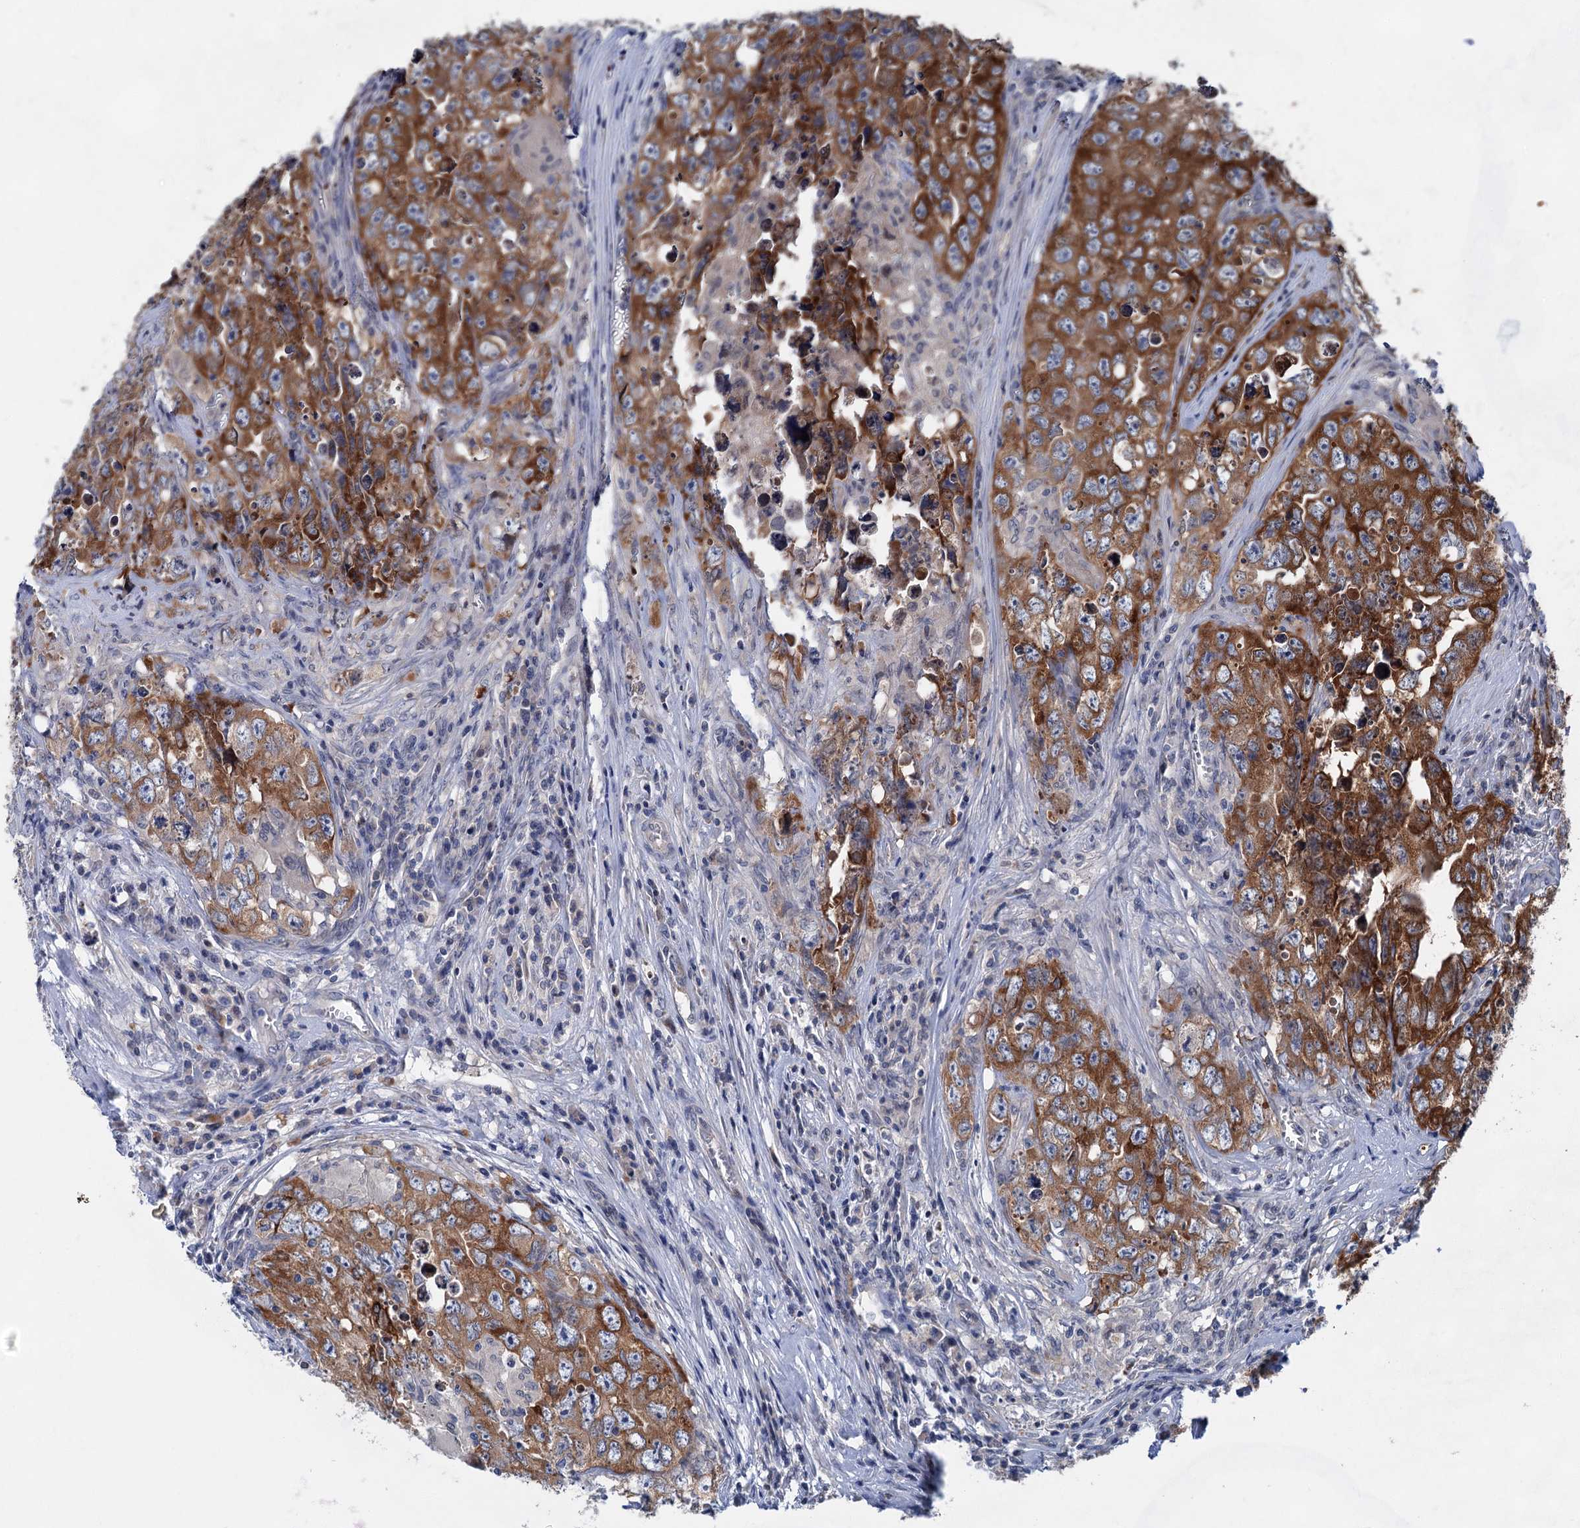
{"staining": {"intensity": "strong", "quantity": ">75%", "location": "cytoplasmic/membranous"}, "tissue": "testis cancer", "cell_type": "Tumor cells", "image_type": "cancer", "snomed": [{"axis": "morphology", "description": "Seminoma, NOS"}, {"axis": "morphology", "description": "Carcinoma, Embryonal, NOS"}, {"axis": "topography", "description": "Testis"}], "caption": "Immunohistochemistry (DAB) staining of human seminoma (testis) shows strong cytoplasmic/membranous protein staining in about >75% of tumor cells.", "gene": "MORN3", "patient": {"sex": "male", "age": 43}}